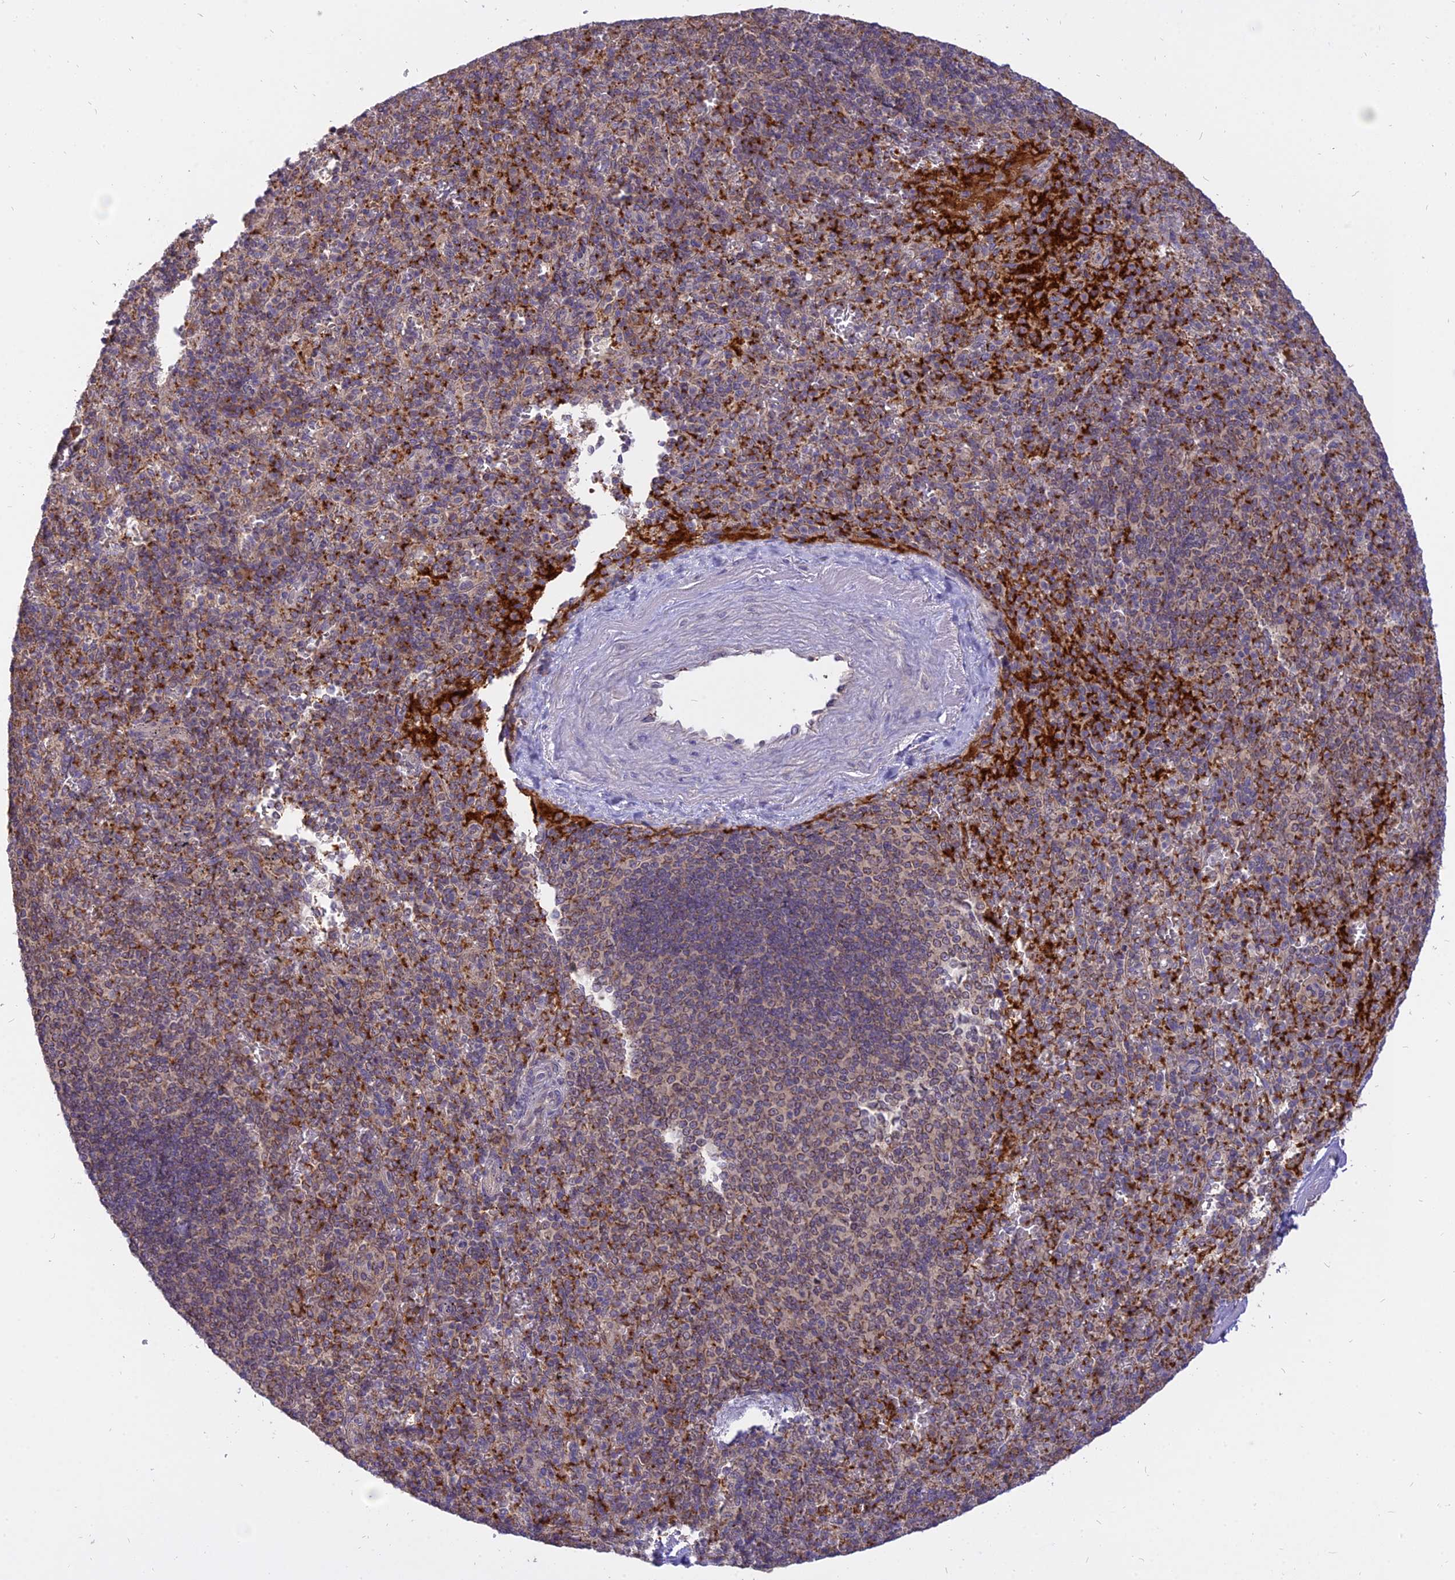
{"staining": {"intensity": "strong", "quantity": "25%-75%", "location": "cytoplasmic/membranous"}, "tissue": "spleen", "cell_type": "Cells in red pulp", "image_type": "normal", "snomed": [{"axis": "morphology", "description": "Normal tissue, NOS"}, {"axis": "topography", "description": "Spleen"}], "caption": "About 25%-75% of cells in red pulp in unremarkable human spleen show strong cytoplasmic/membranous protein expression as visualized by brown immunohistochemical staining.", "gene": "IL21R", "patient": {"sex": "male", "age": 82}}